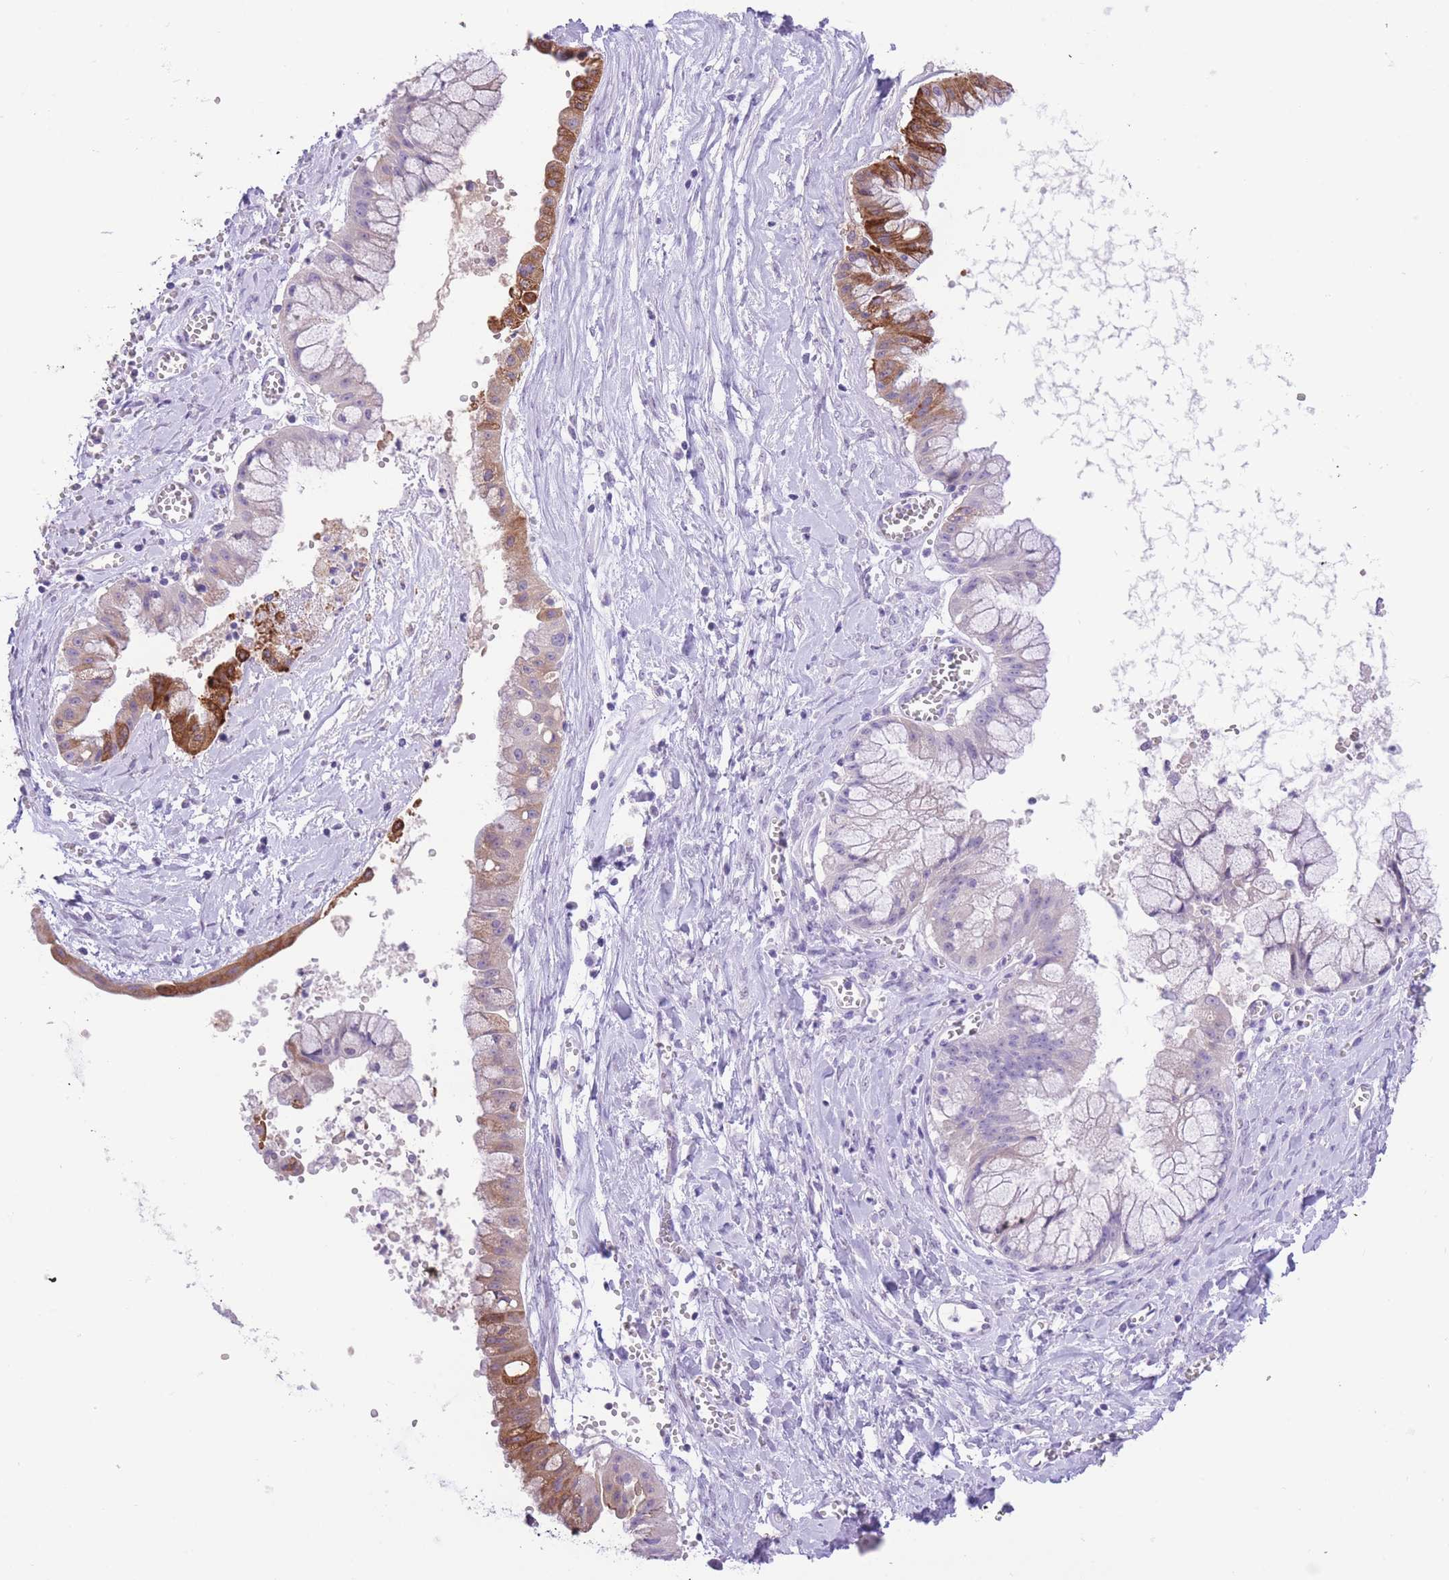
{"staining": {"intensity": "strong", "quantity": "<25%", "location": "cytoplasmic/membranous"}, "tissue": "ovarian cancer", "cell_type": "Tumor cells", "image_type": "cancer", "snomed": [{"axis": "morphology", "description": "Cystadenocarcinoma, mucinous, NOS"}, {"axis": "topography", "description": "Ovary"}], "caption": "There is medium levels of strong cytoplasmic/membranous expression in tumor cells of ovarian mucinous cystadenocarcinoma, as demonstrated by immunohistochemical staining (brown color).", "gene": "RAI2", "patient": {"sex": "female", "age": 70}}